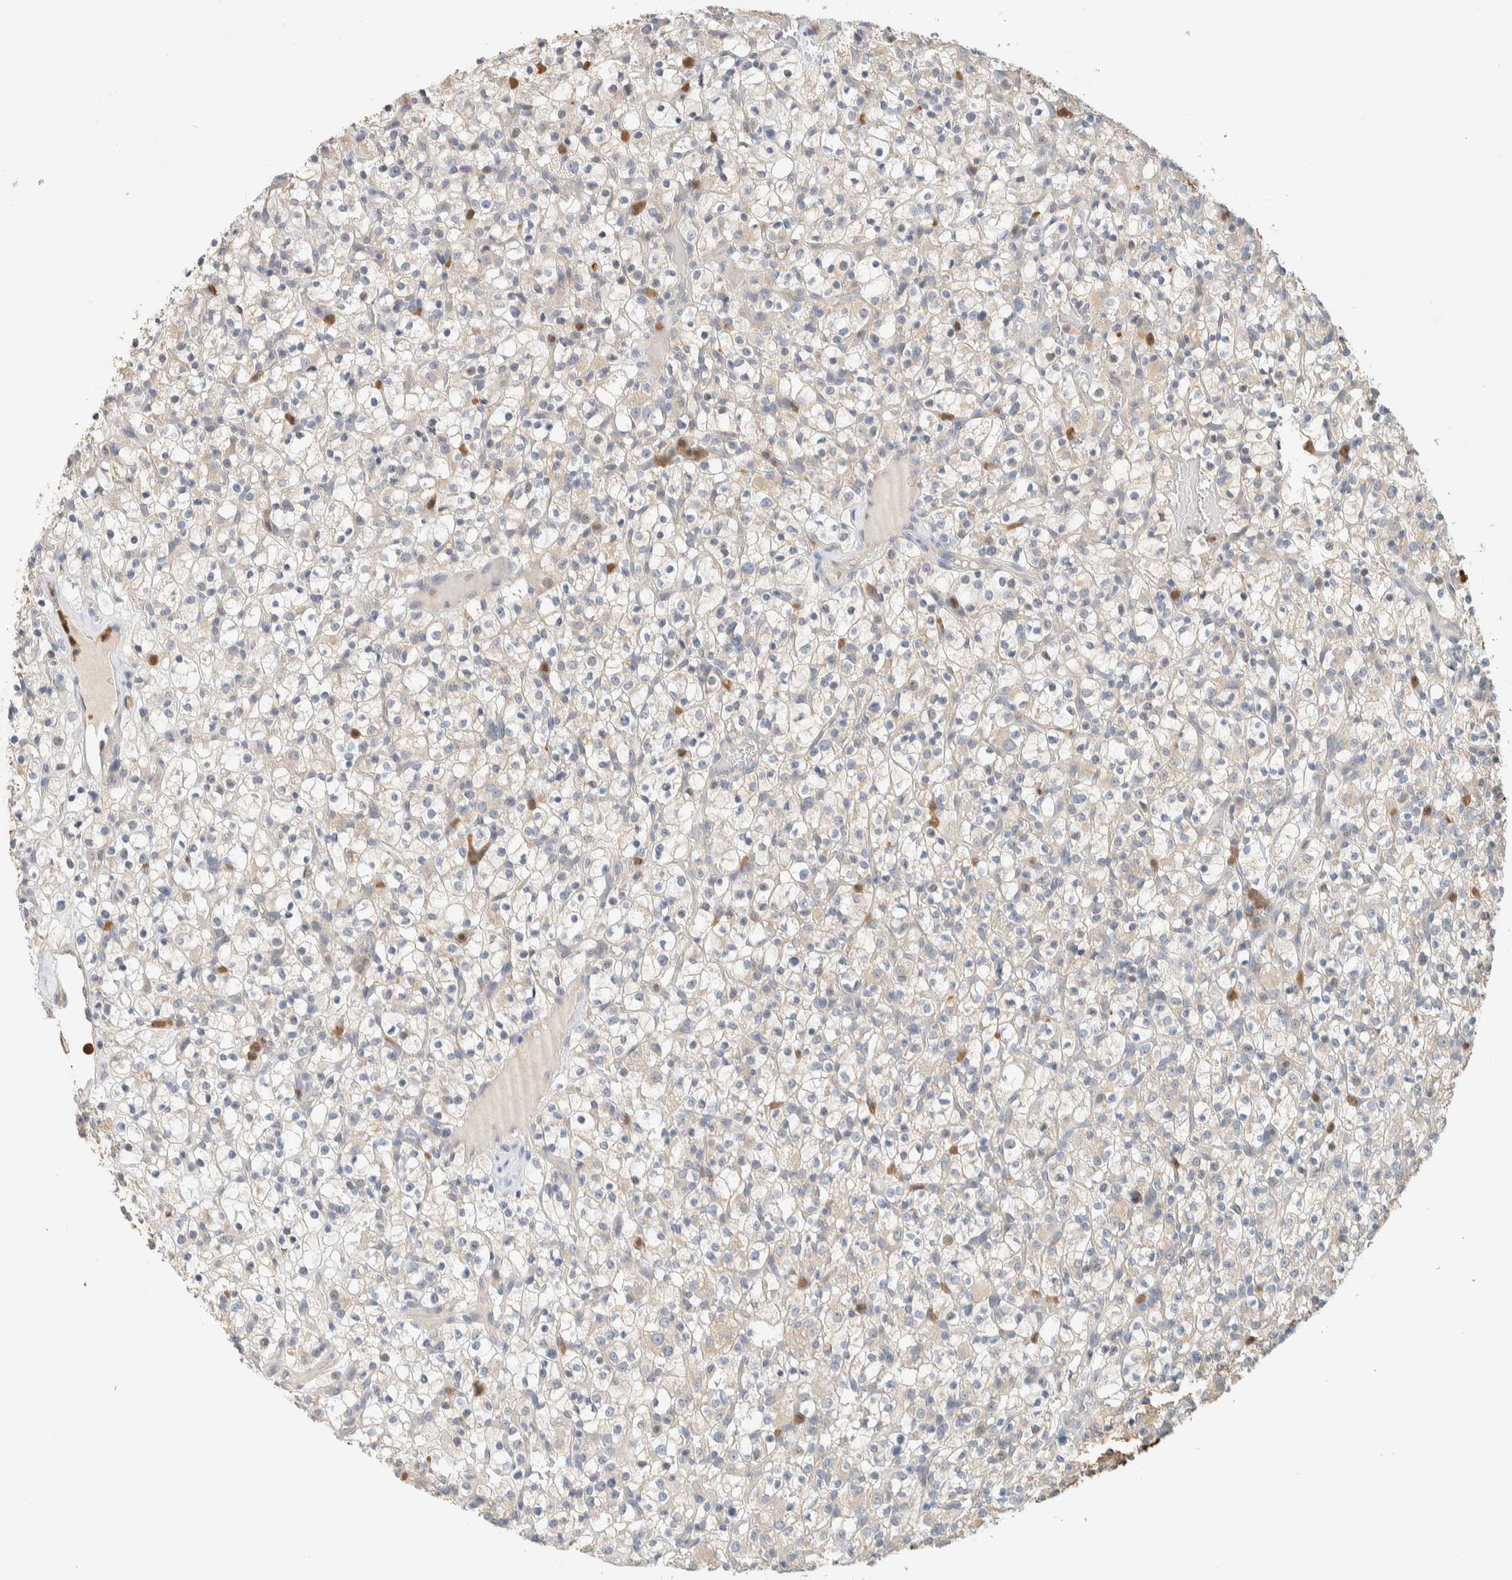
{"staining": {"intensity": "negative", "quantity": "none", "location": "none"}, "tissue": "renal cancer", "cell_type": "Tumor cells", "image_type": "cancer", "snomed": [{"axis": "morphology", "description": "Normal tissue, NOS"}, {"axis": "morphology", "description": "Adenocarcinoma, NOS"}, {"axis": "topography", "description": "Kidney"}], "caption": "There is no significant staining in tumor cells of renal cancer (adenocarcinoma).", "gene": "TTC3", "patient": {"sex": "female", "age": 72}}